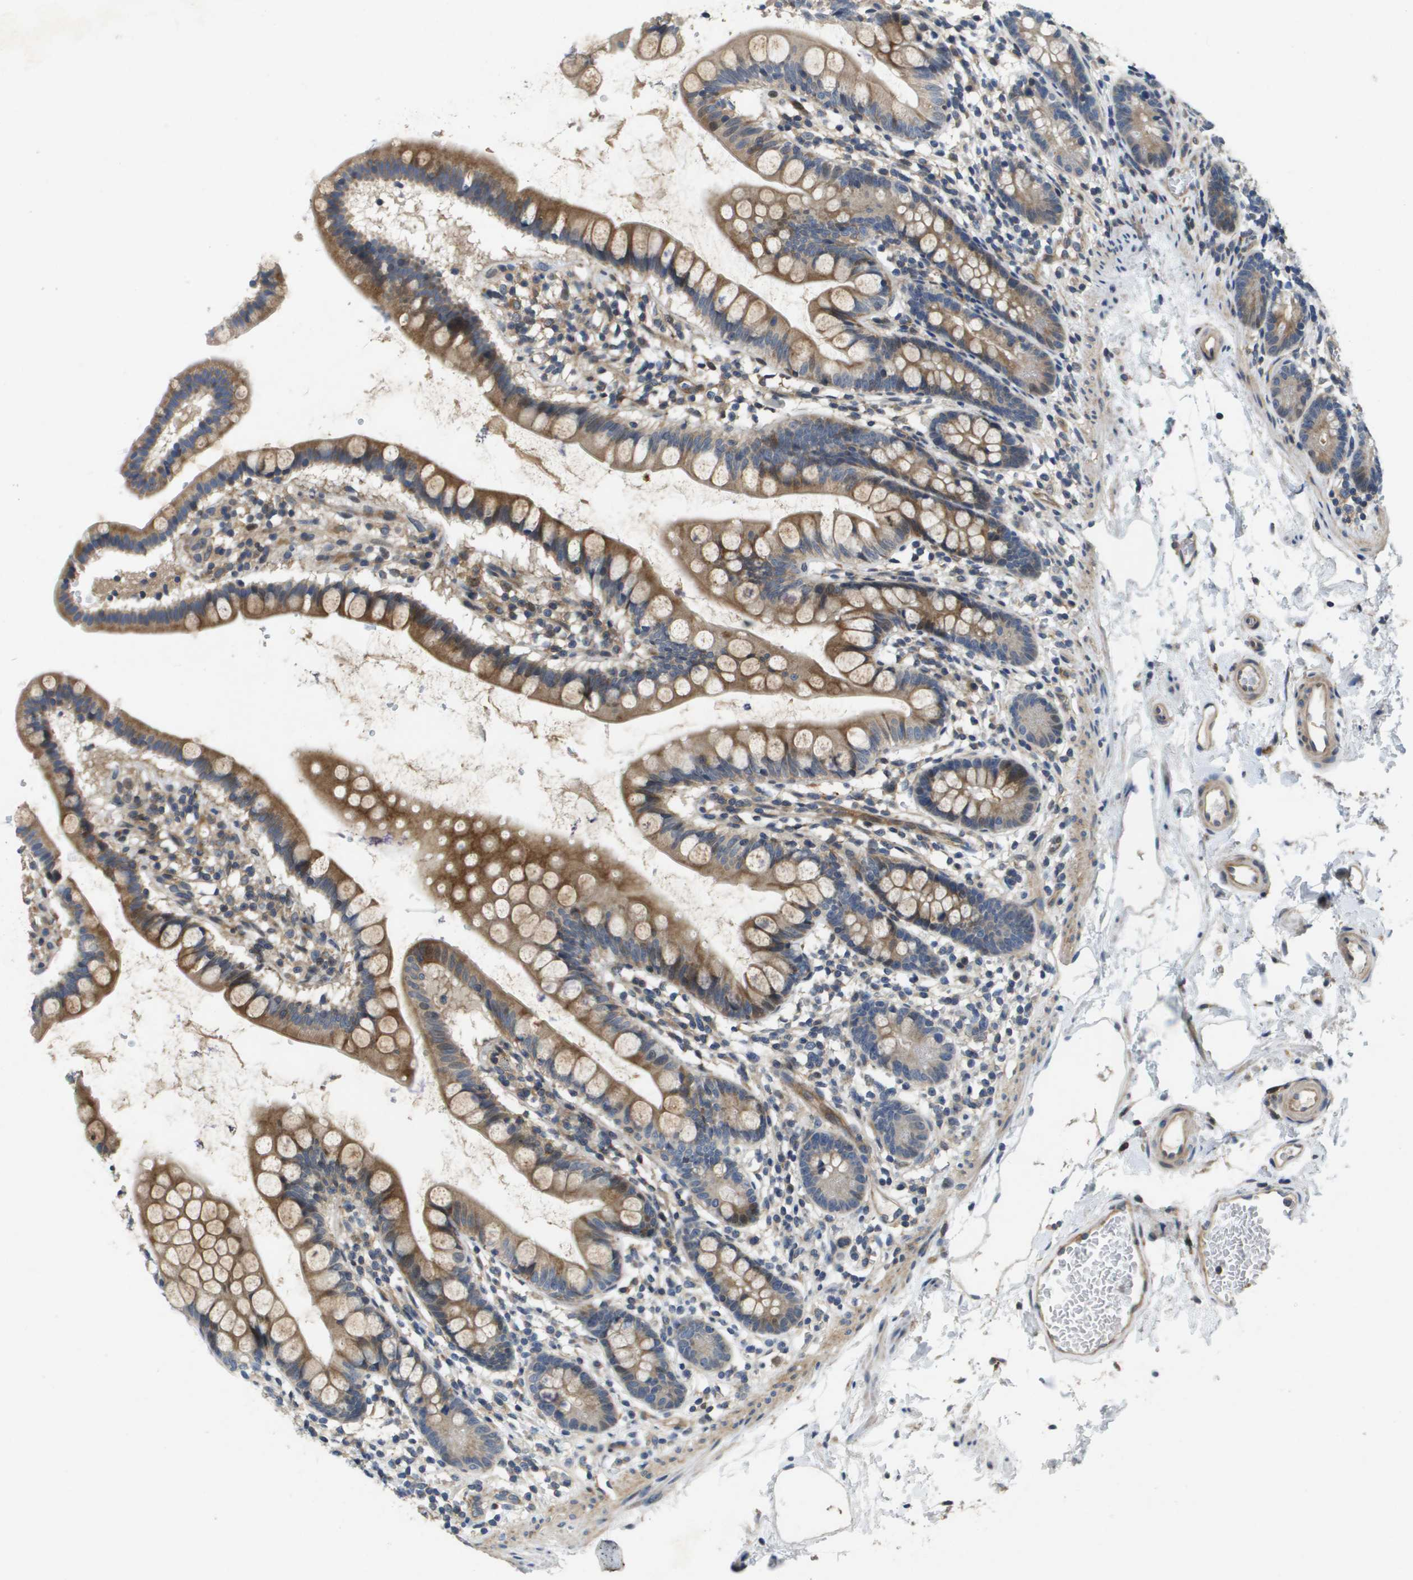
{"staining": {"intensity": "moderate", "quantity": "25%-75%", "location": "cytoplasmic/membranous"}, "tissue": "small intestine", "cell_type": "Glandular cells", "image_type": "normal", "snomed": [{"axis": "morphology", "description": "Normal tissue, NOS"}, {"axis": "topography", "description": "Small intestine"}], "caption": "Immunohistochemistry (IHC) histopathology image of normal small intestine: small intestine stained using immunohistochemistry (IHC) displays medium levels of moderate protein expression localized specifically in the cytoplasmic/membranous of glandular cells, appearing as a cytoplasmic/membranous brown color.", "gene": "SCN4B", "patient": {"sex": "female", "age": 84}}